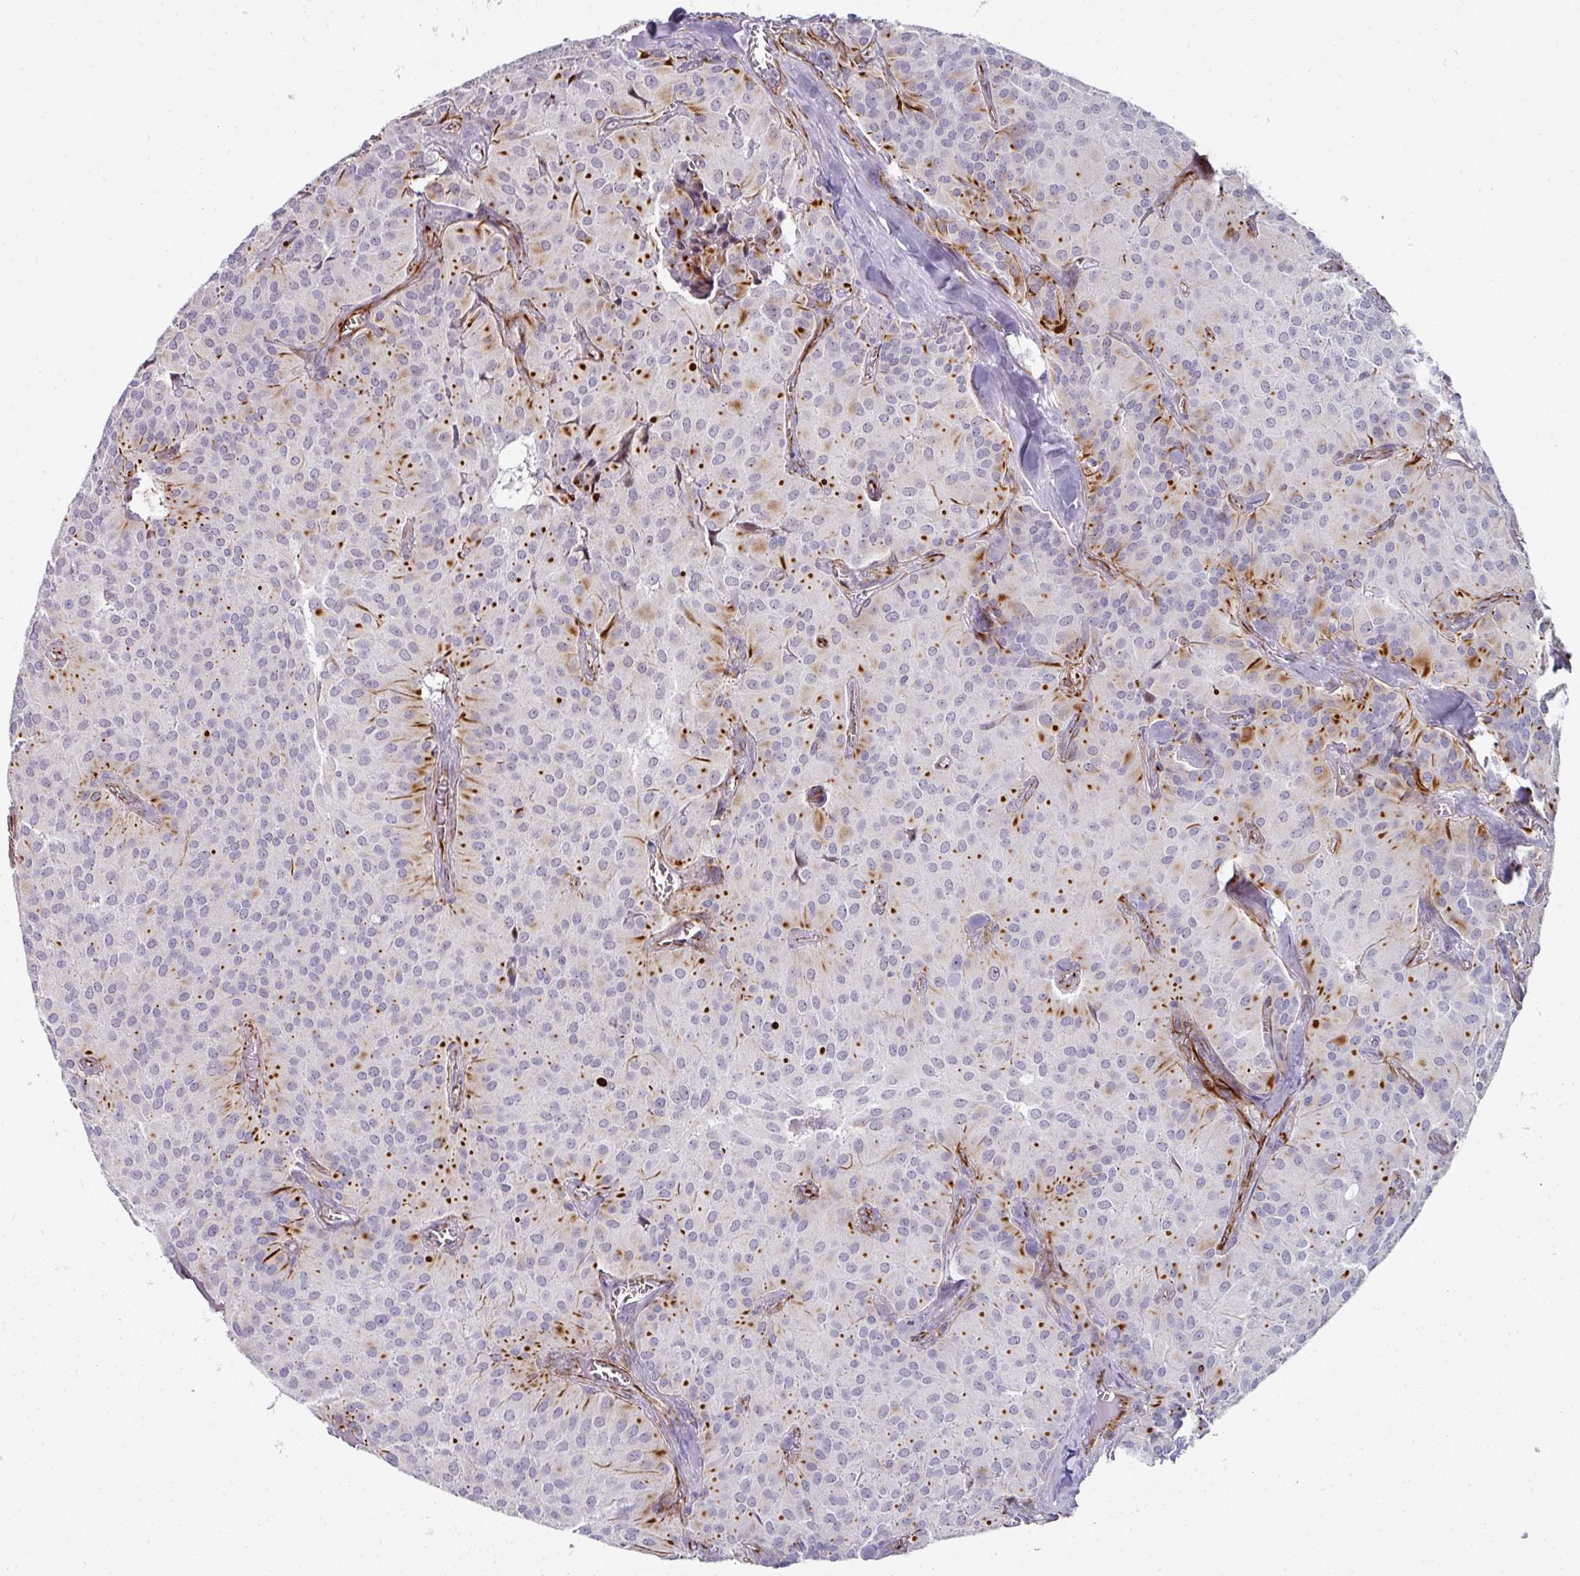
{"staining": {"intensity": "negative", "quantity": "none", "location": "none"}, "tissue": "glioma", "cell_type": "Tumor cells", "image_type": "cancer", "snomed": [{"axis": "morphology", "description": "Glioma, malignant, Low grade"}, {"axis": "topography", "description": "Brain"}], "caption": "This is an IHC micrograph of human malignant low-grade glioma. There is no expression in tumor cells.", "gene": "TMPRSS9", "patient": {"sex": "male", "age": 42}}